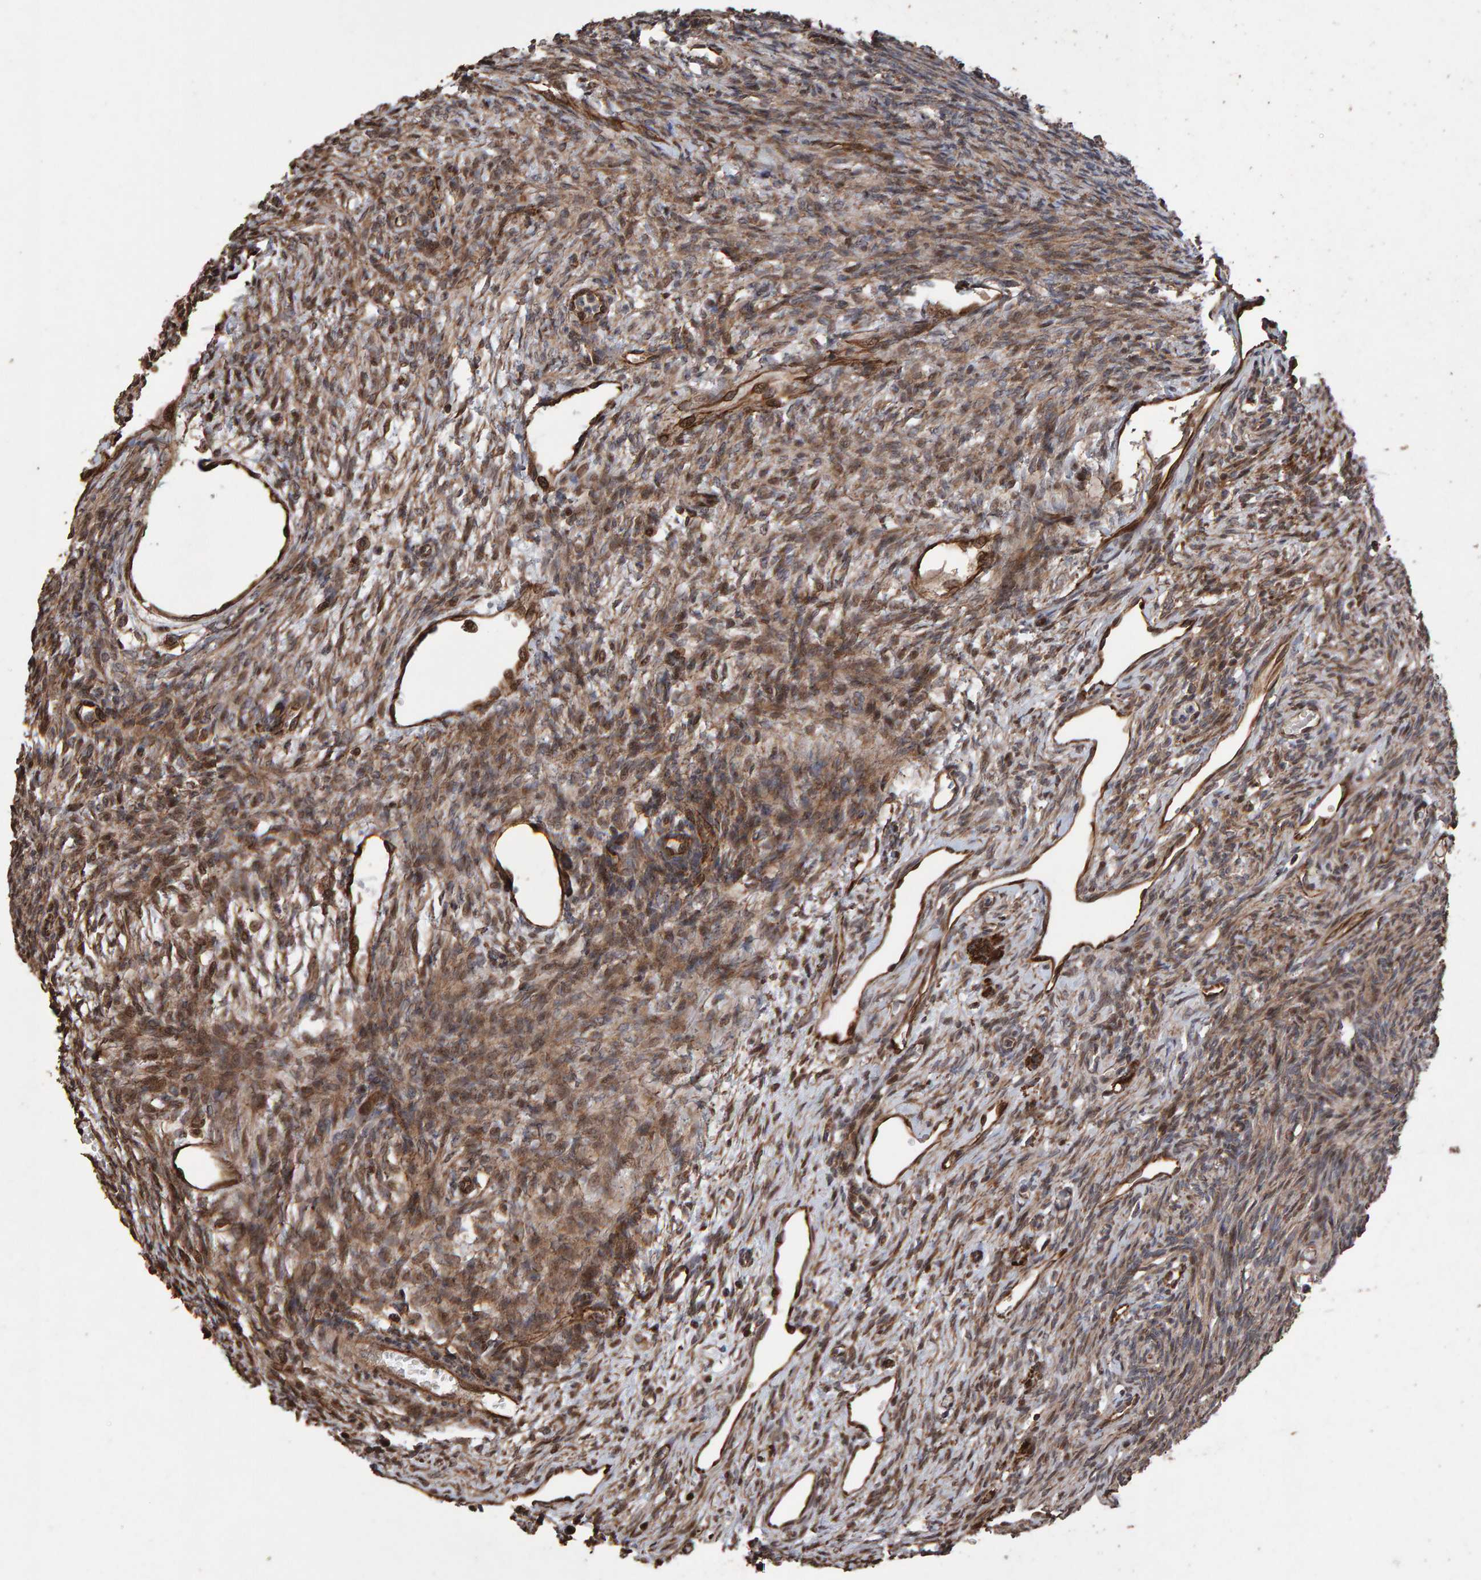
{"staining": {"intensity": "moderate", "quantity": "25%-75%", "location": "cytoplasmic/membranous"}, "tissue": "ovary", "cell_type": "Ovarian stroma cells", "image_type": "normal", "snomed": [{"axis": "morphology", "description": "Normal tissue, NOS"}, {"axis": "topography", "description": "Ovary"}], "caption": "DAB immunohistochemical staining of normal human ovary demonstrates moderate cytoplasmic/membranous protein positivity in about 25%-75% of ovarian stroma cells. (Stains: DAB (3,3'-diaminobenzidine) in brown, nuclei in blue, Microscopy: brightfield microscopy at high magnification).", "gene": "OSBP2", "patient": {"sex": "female", "age": 33}}